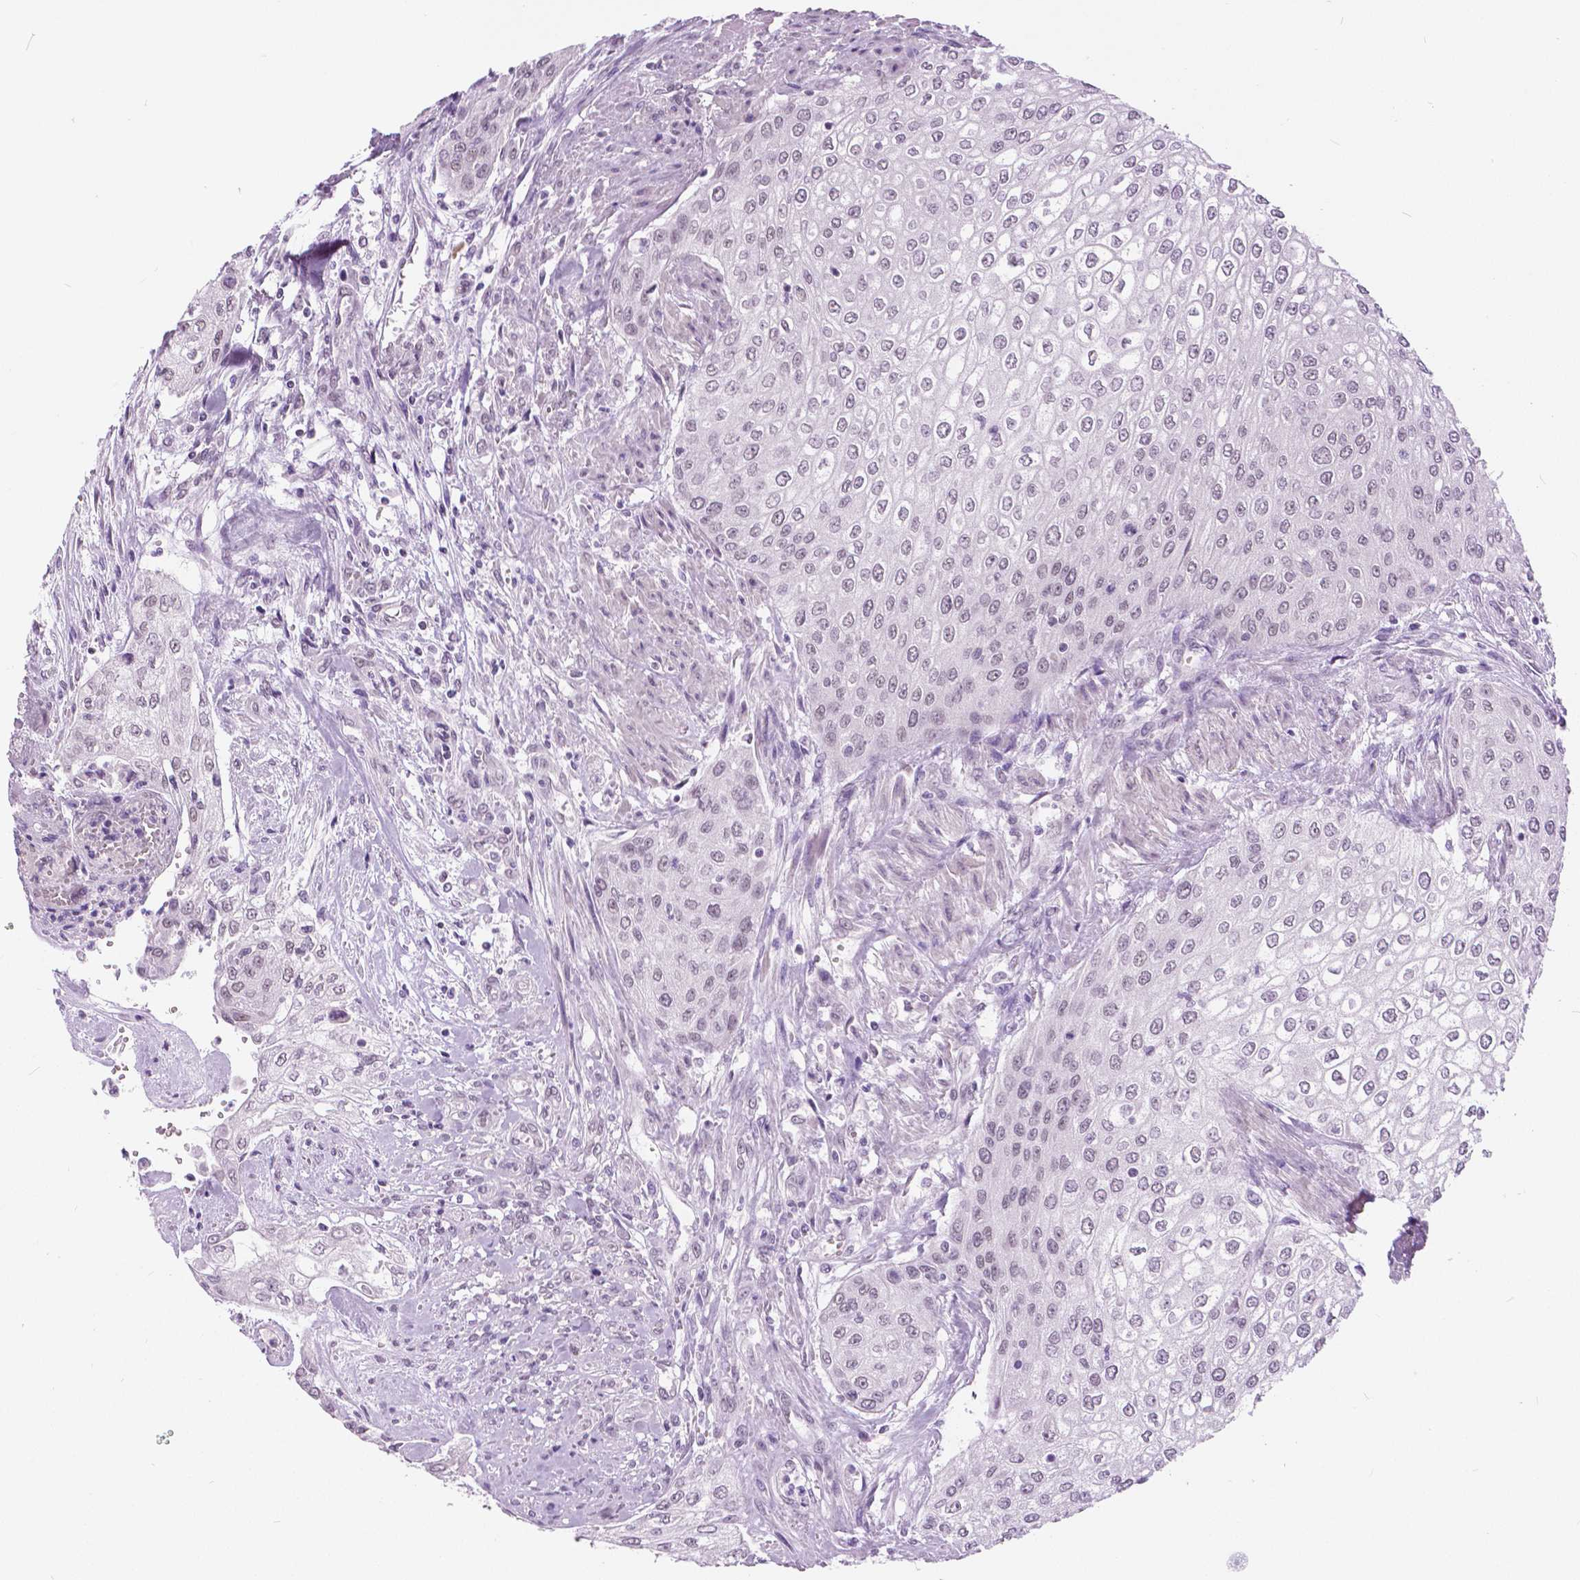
{"staining": {"intensity": "negative", "quantity": "none", "location": "none"}, "tissue": "urothelial cancer", "cell_type": "Tumor cells", "image_type": "cancer", "snomed": [{"axis": "morphology", "description": "Urothelial carcinoma, High grade"}, {"axis": "topography", "description": "Urinary bladder"}], "caption": "Urothelial cancer was stained to show a protein in brown. There is no significant positivity in tumor cells.", "gene": "MYOM1", "patient": {"sex": "male", "age": 62}}